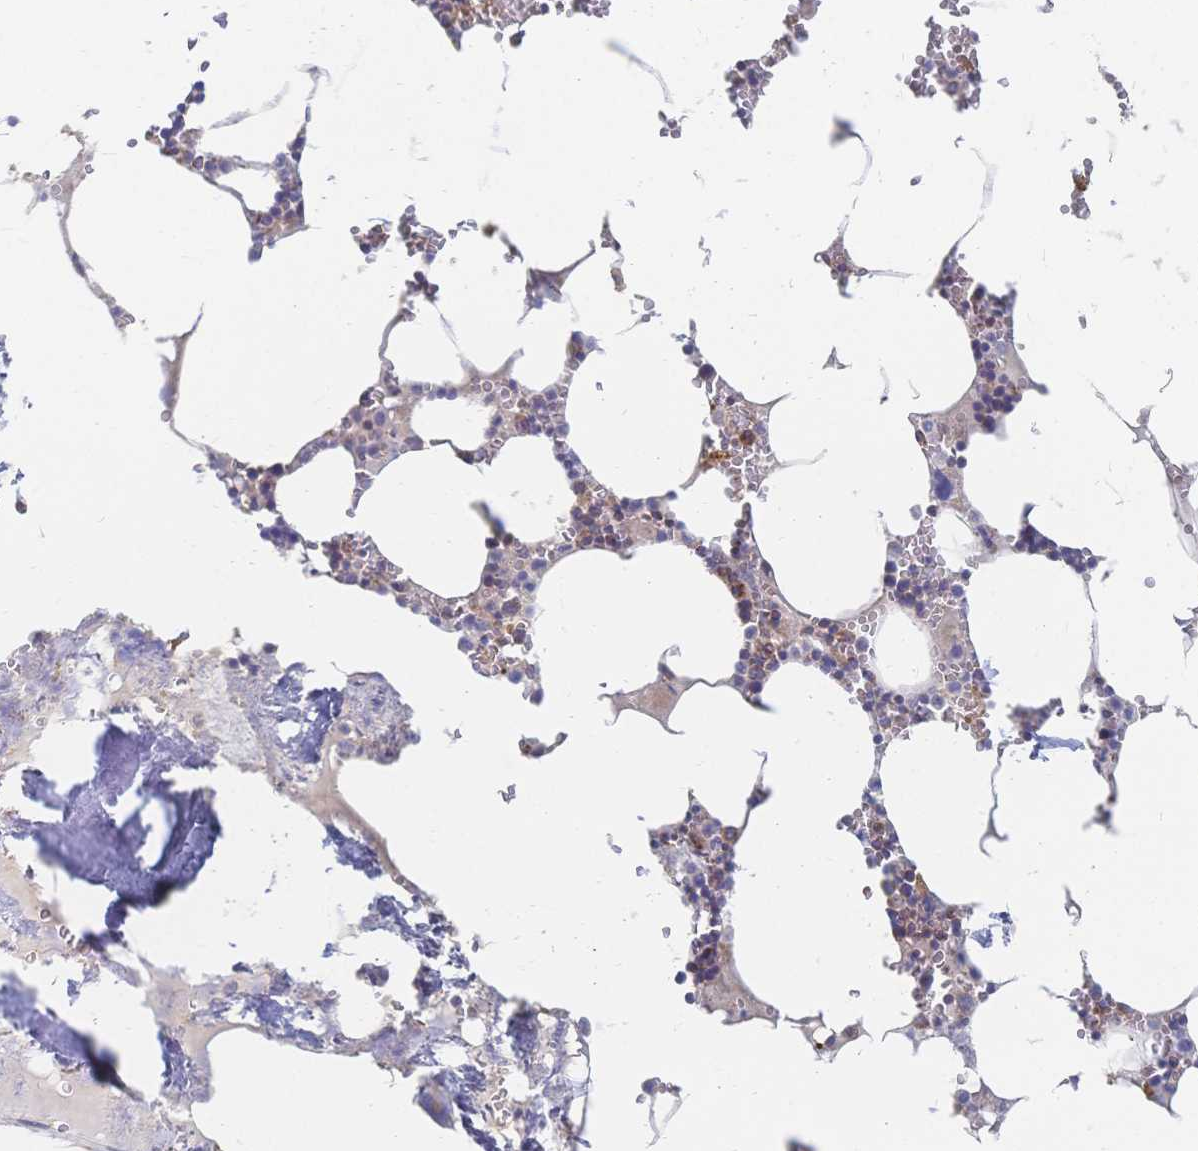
{"staining": {"intensity": "weak", "quantity": "<25%", "location": "cytoplasmic/membranous"}, "tissue": "bone marrow", "cell_type": "Hematopoietic cells", "image_type": "normal", "snomed": [{"axis": "morphology", "description": "Normal tissue, NOS"}, {"axis": "topography", "description": "Bone marrow"}], "caption": "A high-resolution photomicrograph shows immunohistochemistry staining of benign bone marrow, which demonstrates no significant staining in hematopoietic cells. (DAB immunohistochemistry (IHC) with hematoxylin counter stain).", "gene": "SORBS1", "patient": {"sex": "male", "age": 54}}